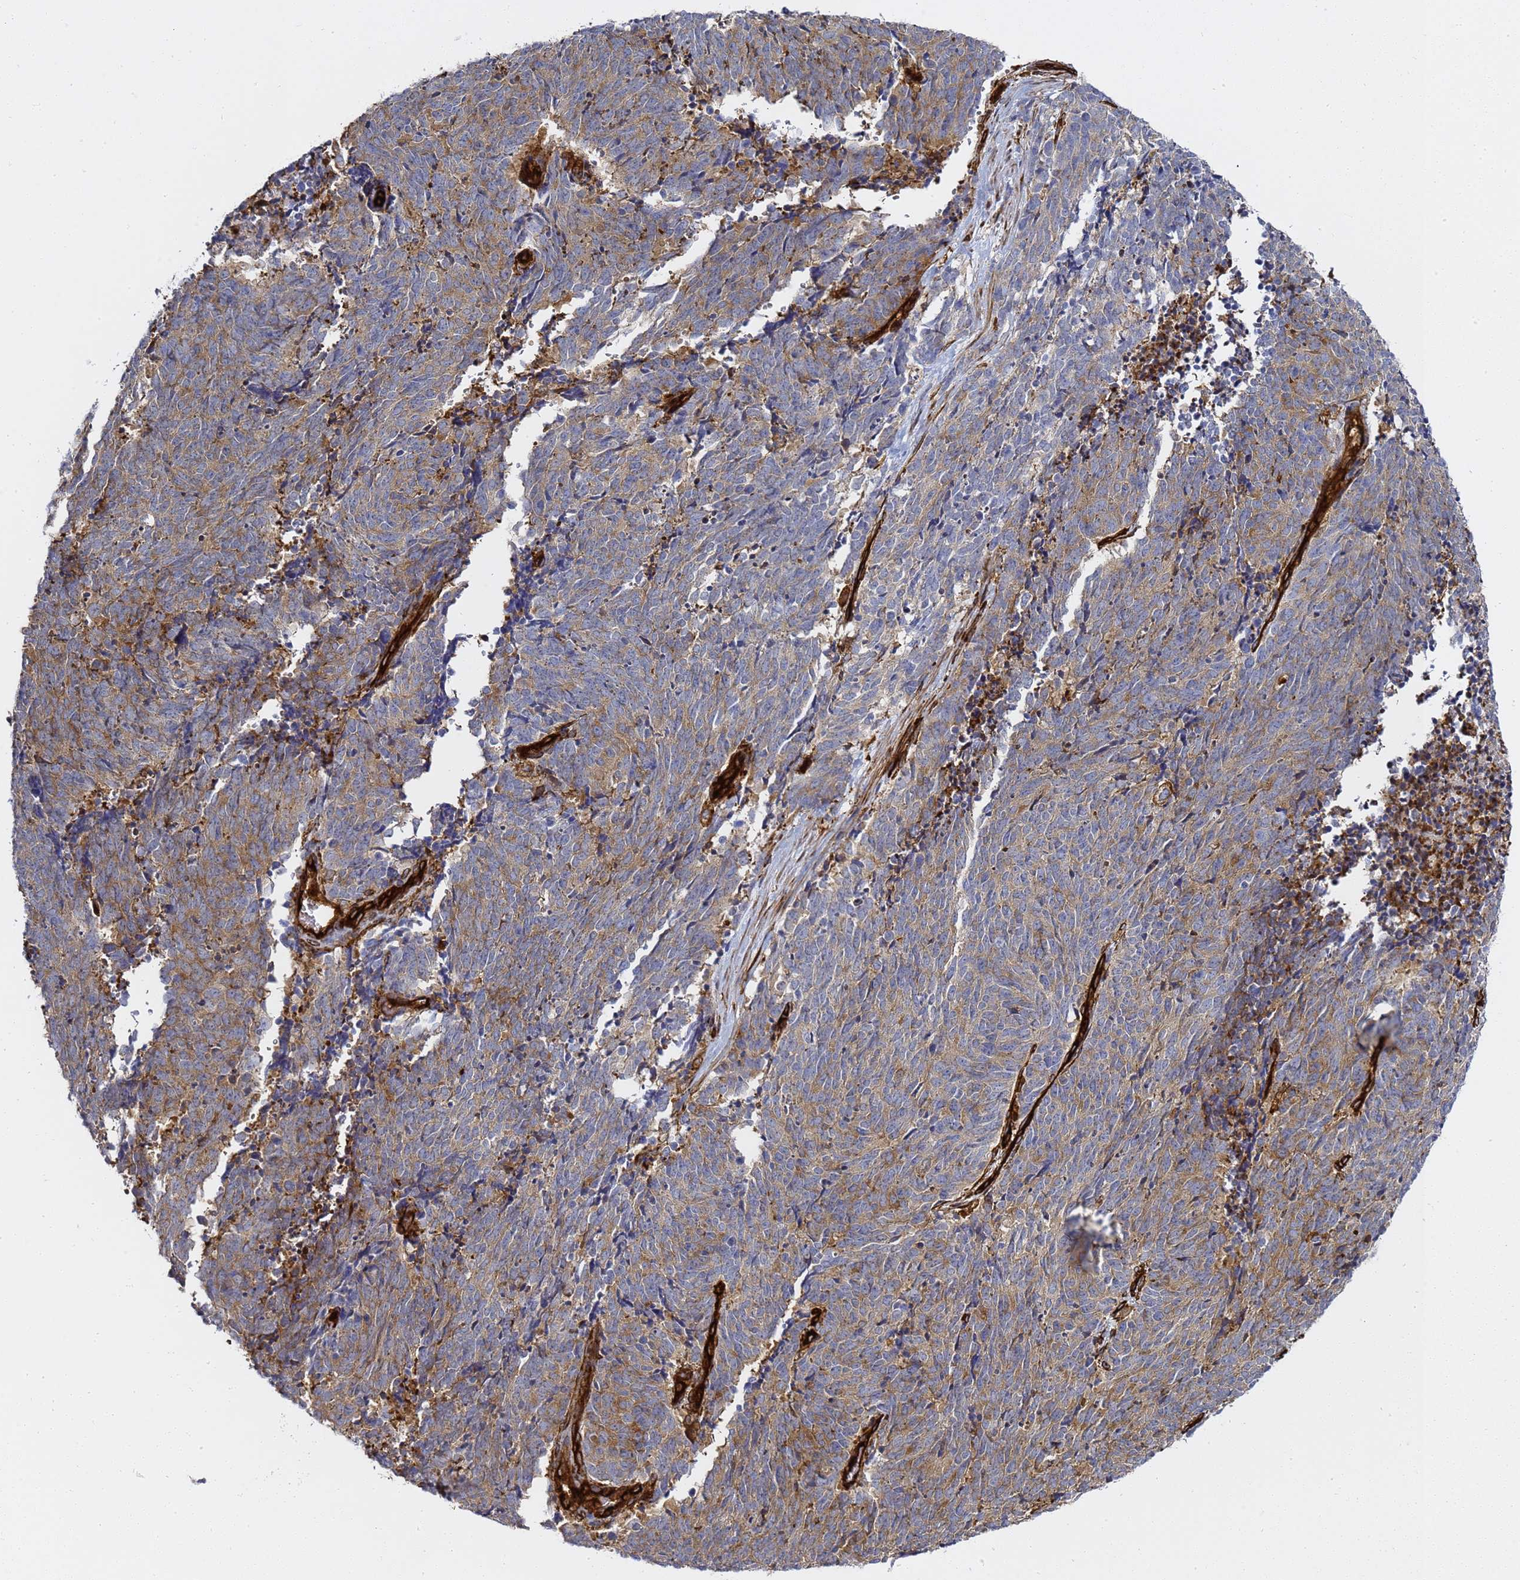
{"staining": {"intensity": "moderate", "quantity": "25%-75%", "location": "cytoplasmic/membranous"}, "tissue": "cervical cancer", "cell_type": "Tumor cells", "image_type": "cancer", "snomed": [{"axis": "morphology", "description": "Squamous cell carcinoma, NOS"}, {"axis": "topography", "description": "Cervix"}], "caption": "Cervical cancer was stained to show a protein in brown. There is medium levels of moderate cytoplasmic/membranous positivity in about 25%-75% of tumor cells.", "gene": "ZBTB8OS", "patient": {"sex": "female", "age": 29}}